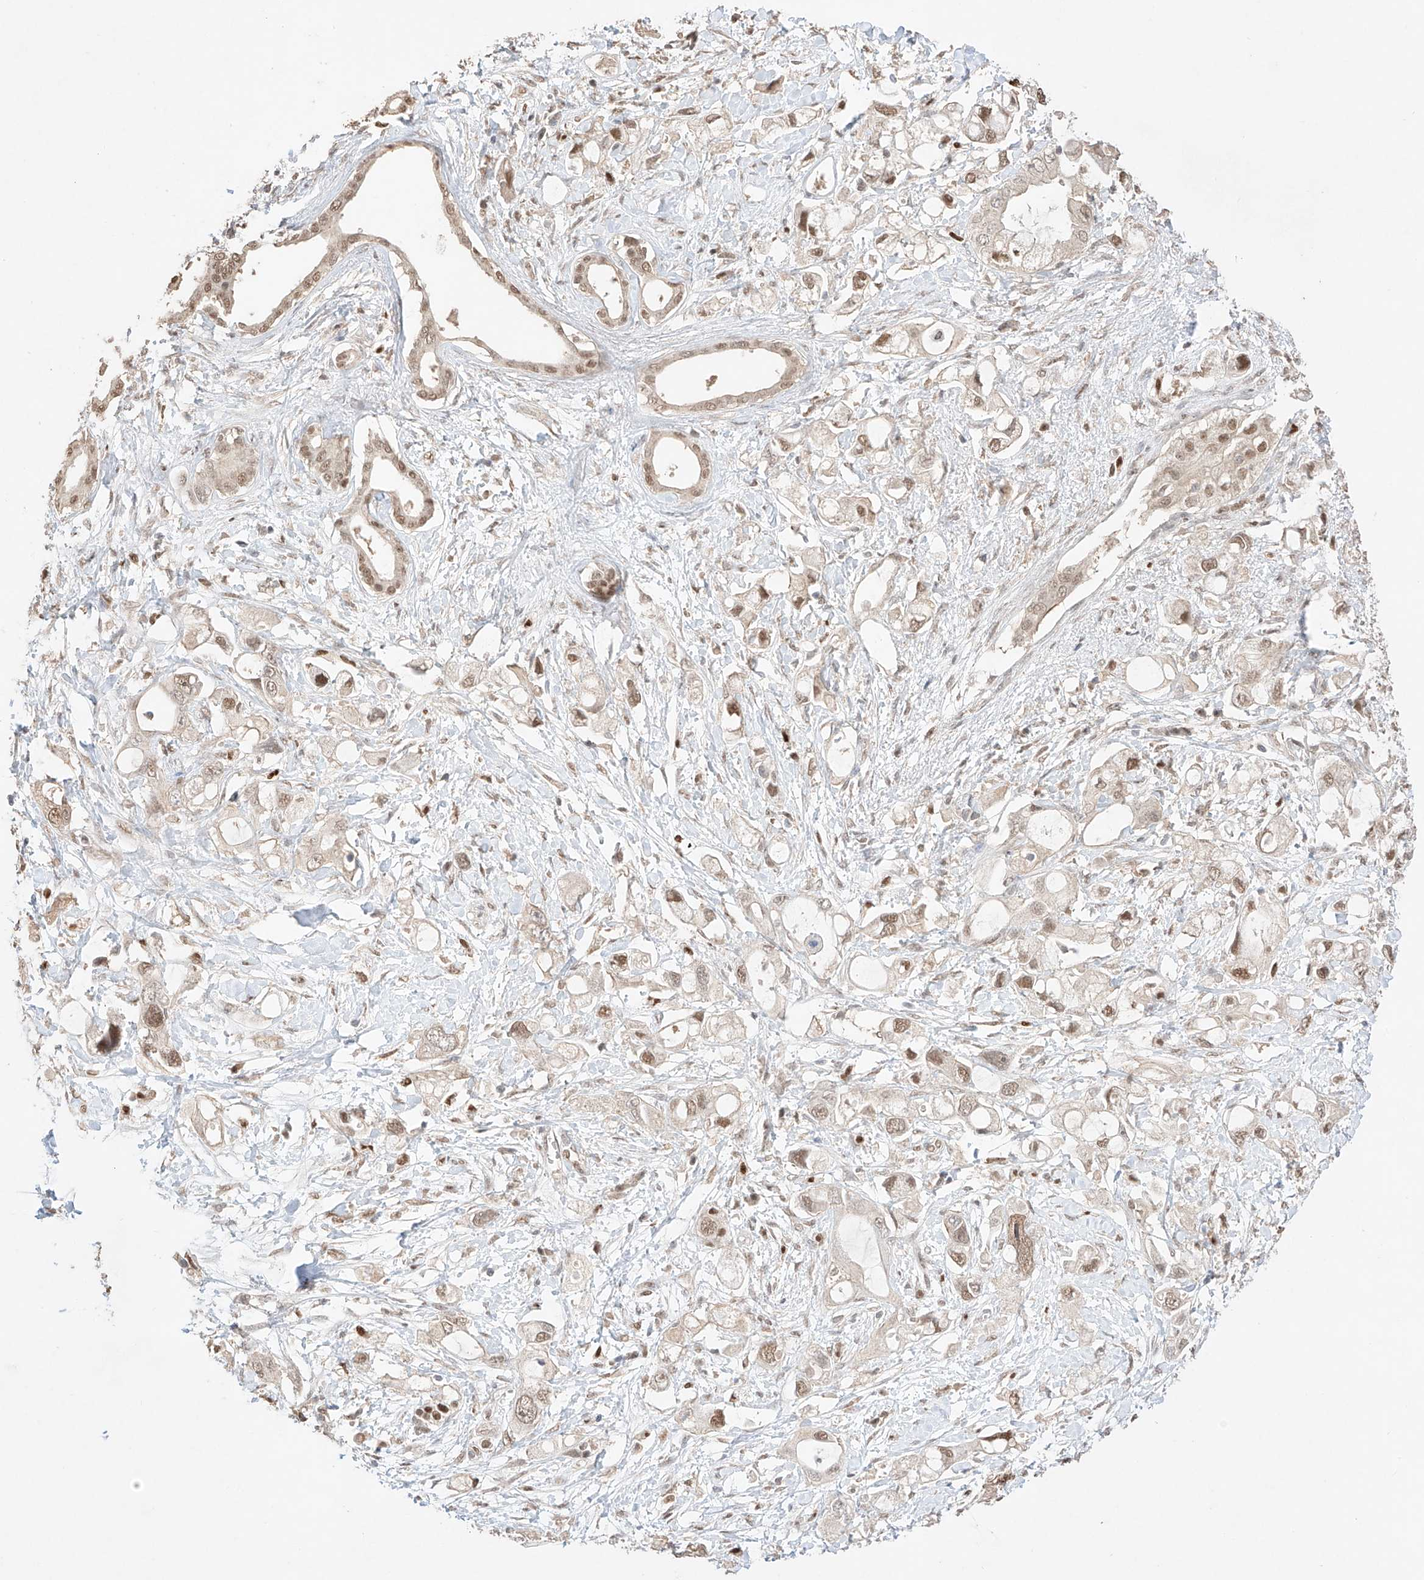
{"staining": {"intensity": "moderate", "quantity": ">75%", "location": "nuclear"}, "tissue": "pancreatic cancer", "cell_type": "Tumor cells", "image_type": "cancer", "snomed": [{"axis": "morphology", "description": "Adenocarcinoma, NOS"}, {"axis": "topography", "description": "Pancreas"}], "caption": "High-power microscopy captured an immunohistochemistry micrograph of pancreatic adenocarcinoma, revealing moderate nuclear positivity in approximately >75% of tumor cells.", "gene": "APIP", "patient": {"sex": "female", "age": 56}}